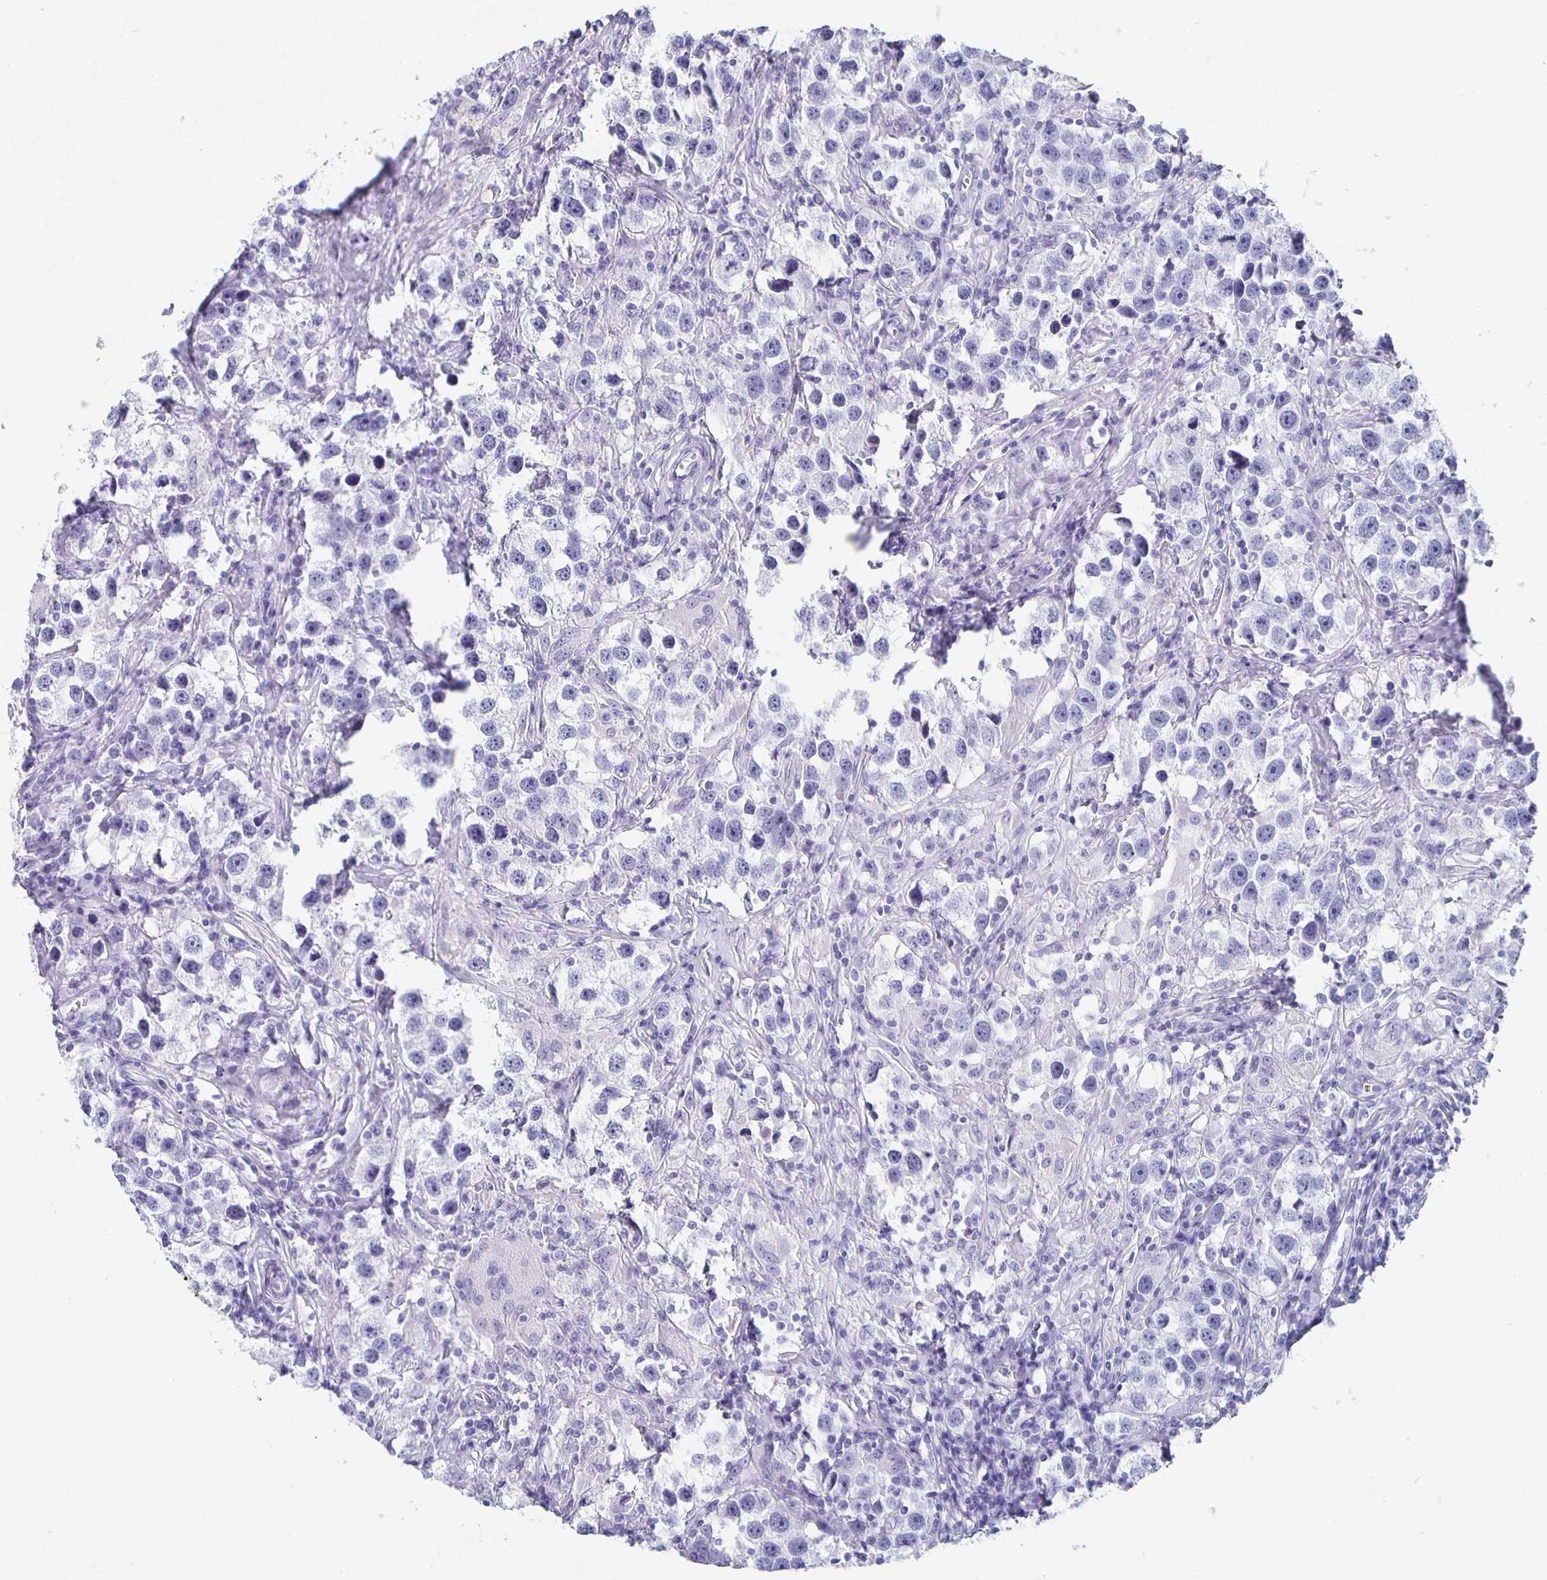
{"staining": {"intensity": "negative", "quantity": "none", "location": "none"}, "tissue": "testis cancer", "cell_type": "Tumor cells", "image_type": "cancer", "snomed": [{"axis": "morphology", "description": "Seminoma, NOS"}, {"axis": "topography", "description": "Testis"}], "caption": "An IHC photomicrograph of testis cancer (seminoma) is shown. There is no staining in tumor cells of testis cancer (seminoma).", "gene": "CCDC17", "patient": {"sex": "male", "age": 49}}